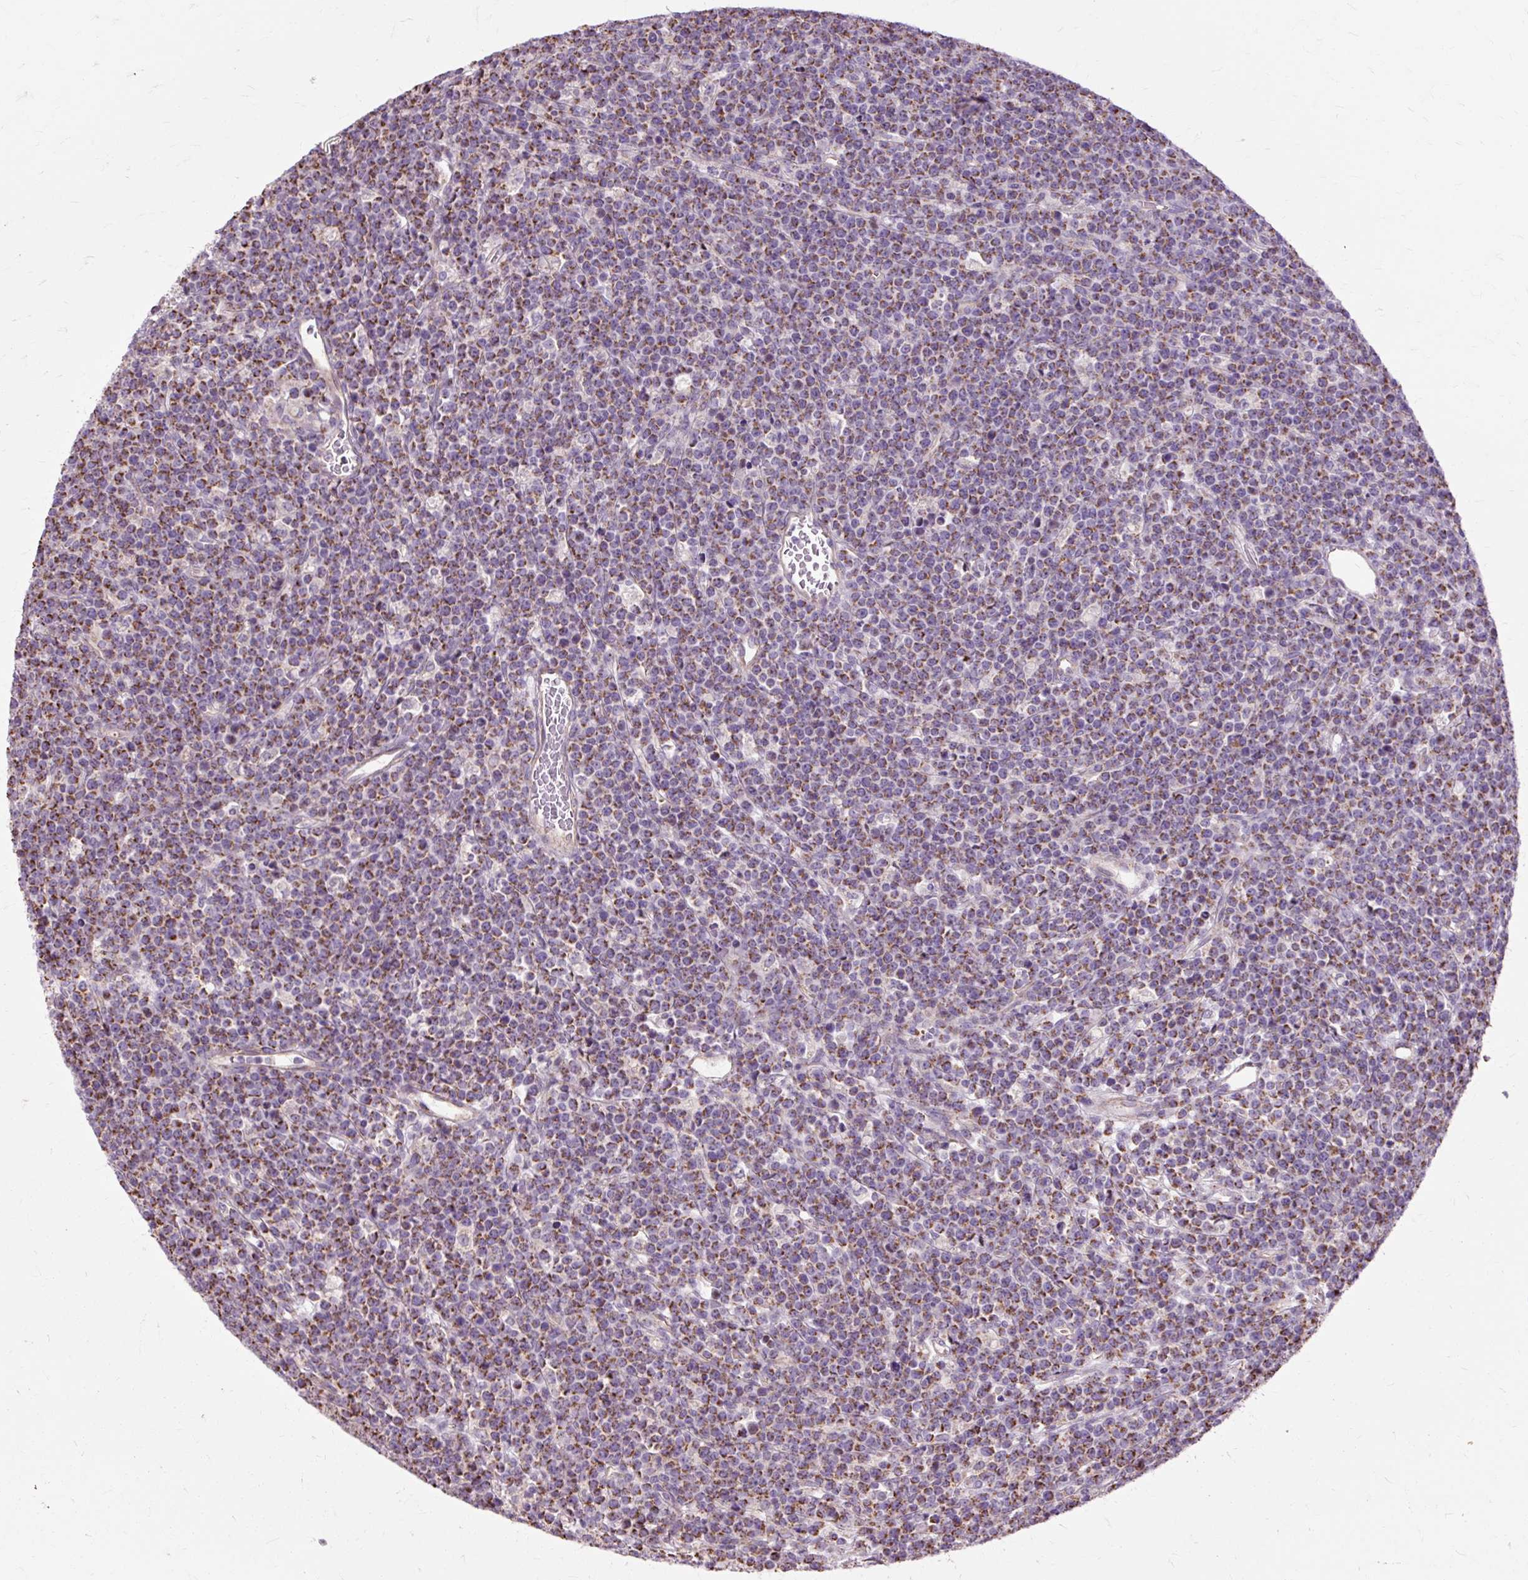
{"staining": {"intensity": "moderate", "quantity": ">75%", "location": "cytoplasmic/membranous"}, "tissue": "lymphoma", "cell_type": "Tumor cells", "image_type": "cancer", "snomed": [{"axis": "morphology", "description": "Malignant lymphoma, non-Hodgkin's type, High grade"}, {"axis": "topography", "description": "Ovary"}], "caption": "A micrograph of human lymphoma stained for a protein exhibits moderate cytoplasmic/membranous brown staining in tumor cells. Immunohistochemistry (ihc) stains the protein of interest in brown and the nuclei are stained blue.", "gene": "PDZD2", "patient": {"sex": "female", "age": 56}}